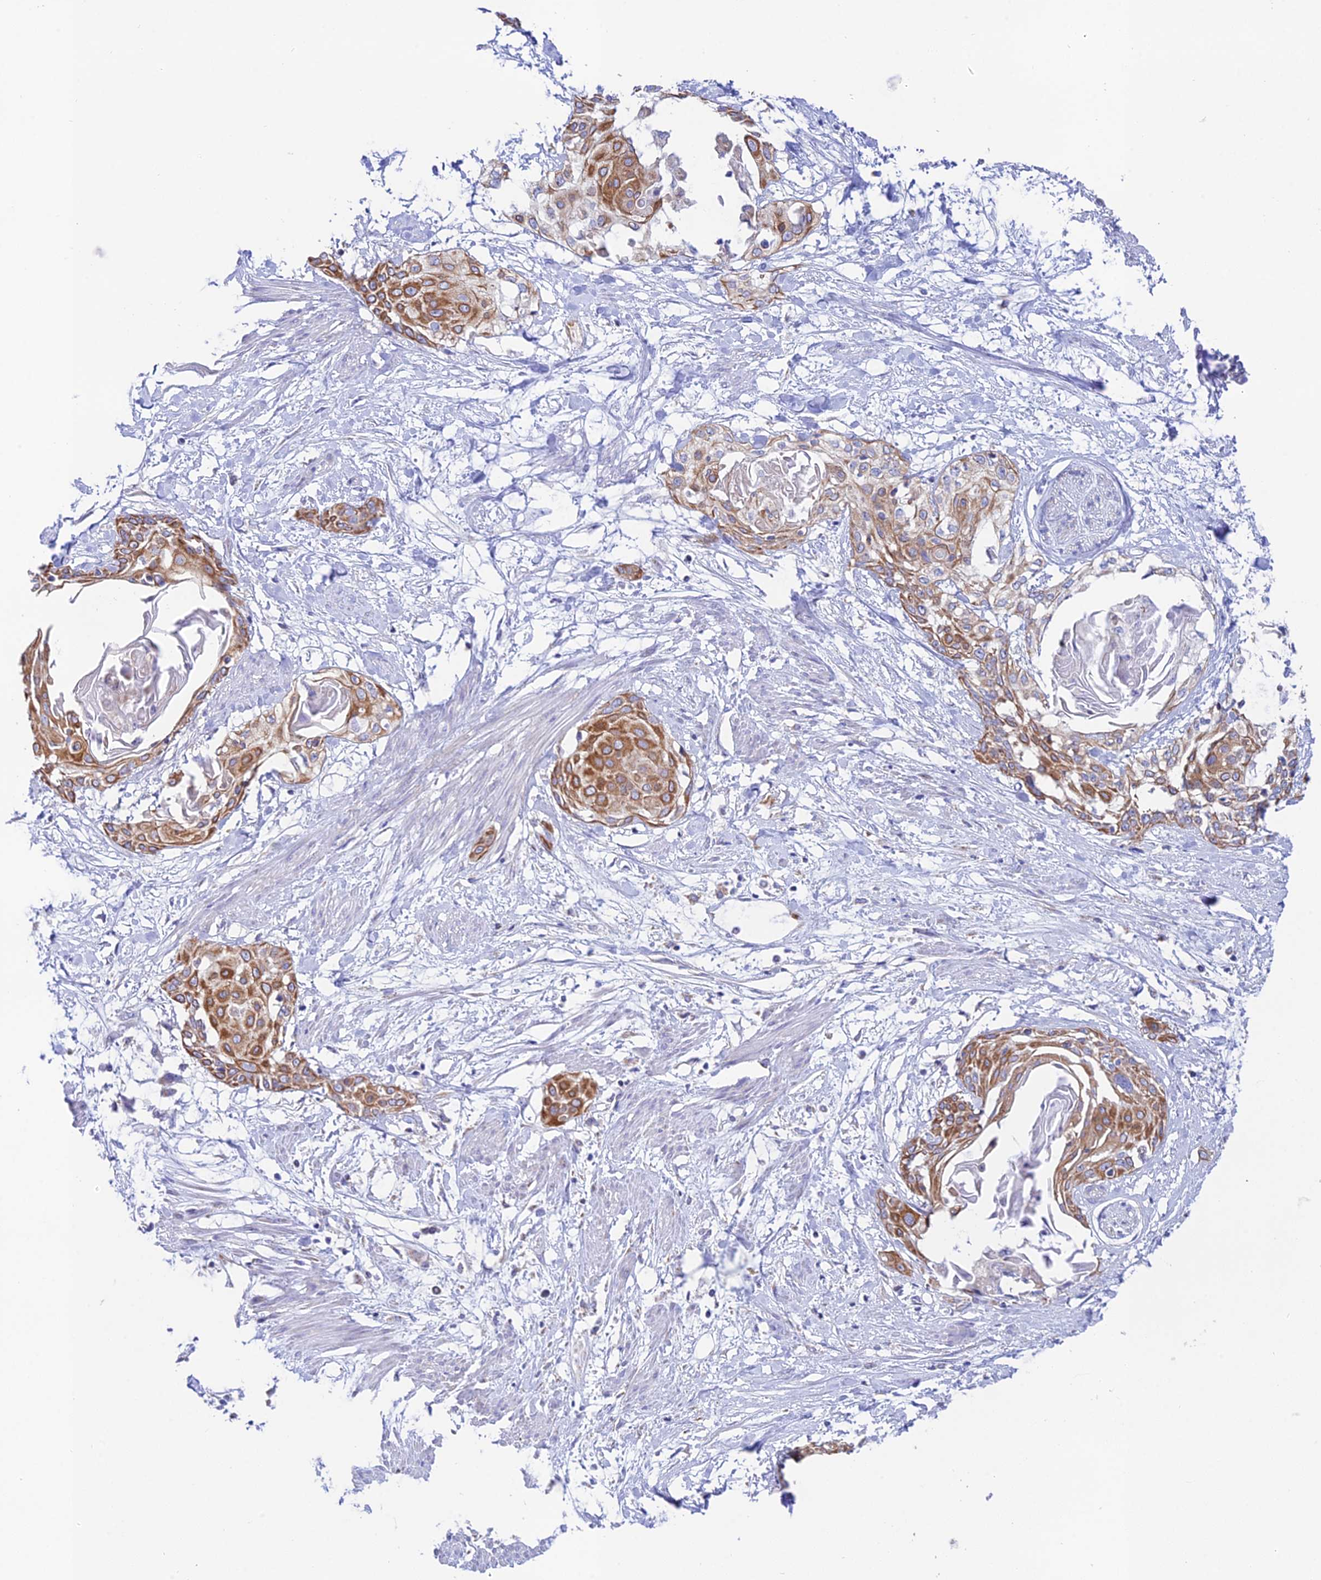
{"staining": {"intensity": "moderate", "quantity": ">75%", "location": "cytoplasmic/membranous"}, "tissue": "cervical cancer", "cell_type": "Tumor cells", "image_type": "cancer", "snomed": [{"axis": "morphology", "description": "Squamous cell carcinoma, NOS"}, {"axis": "topography", "description": "Cervix"}], "caption": "Protein expression analysis of human cervical squamous cell carcinoma reveals moderate cytoplasmic/membranous expression in approximately >75% of tumor cells. (DAB (3,3'-diaminobenzidine) = brown stain, brightfield microscopy at high magnification).", "gene": "HSDL2", "patient": {"sex": "female", "age": 57}}